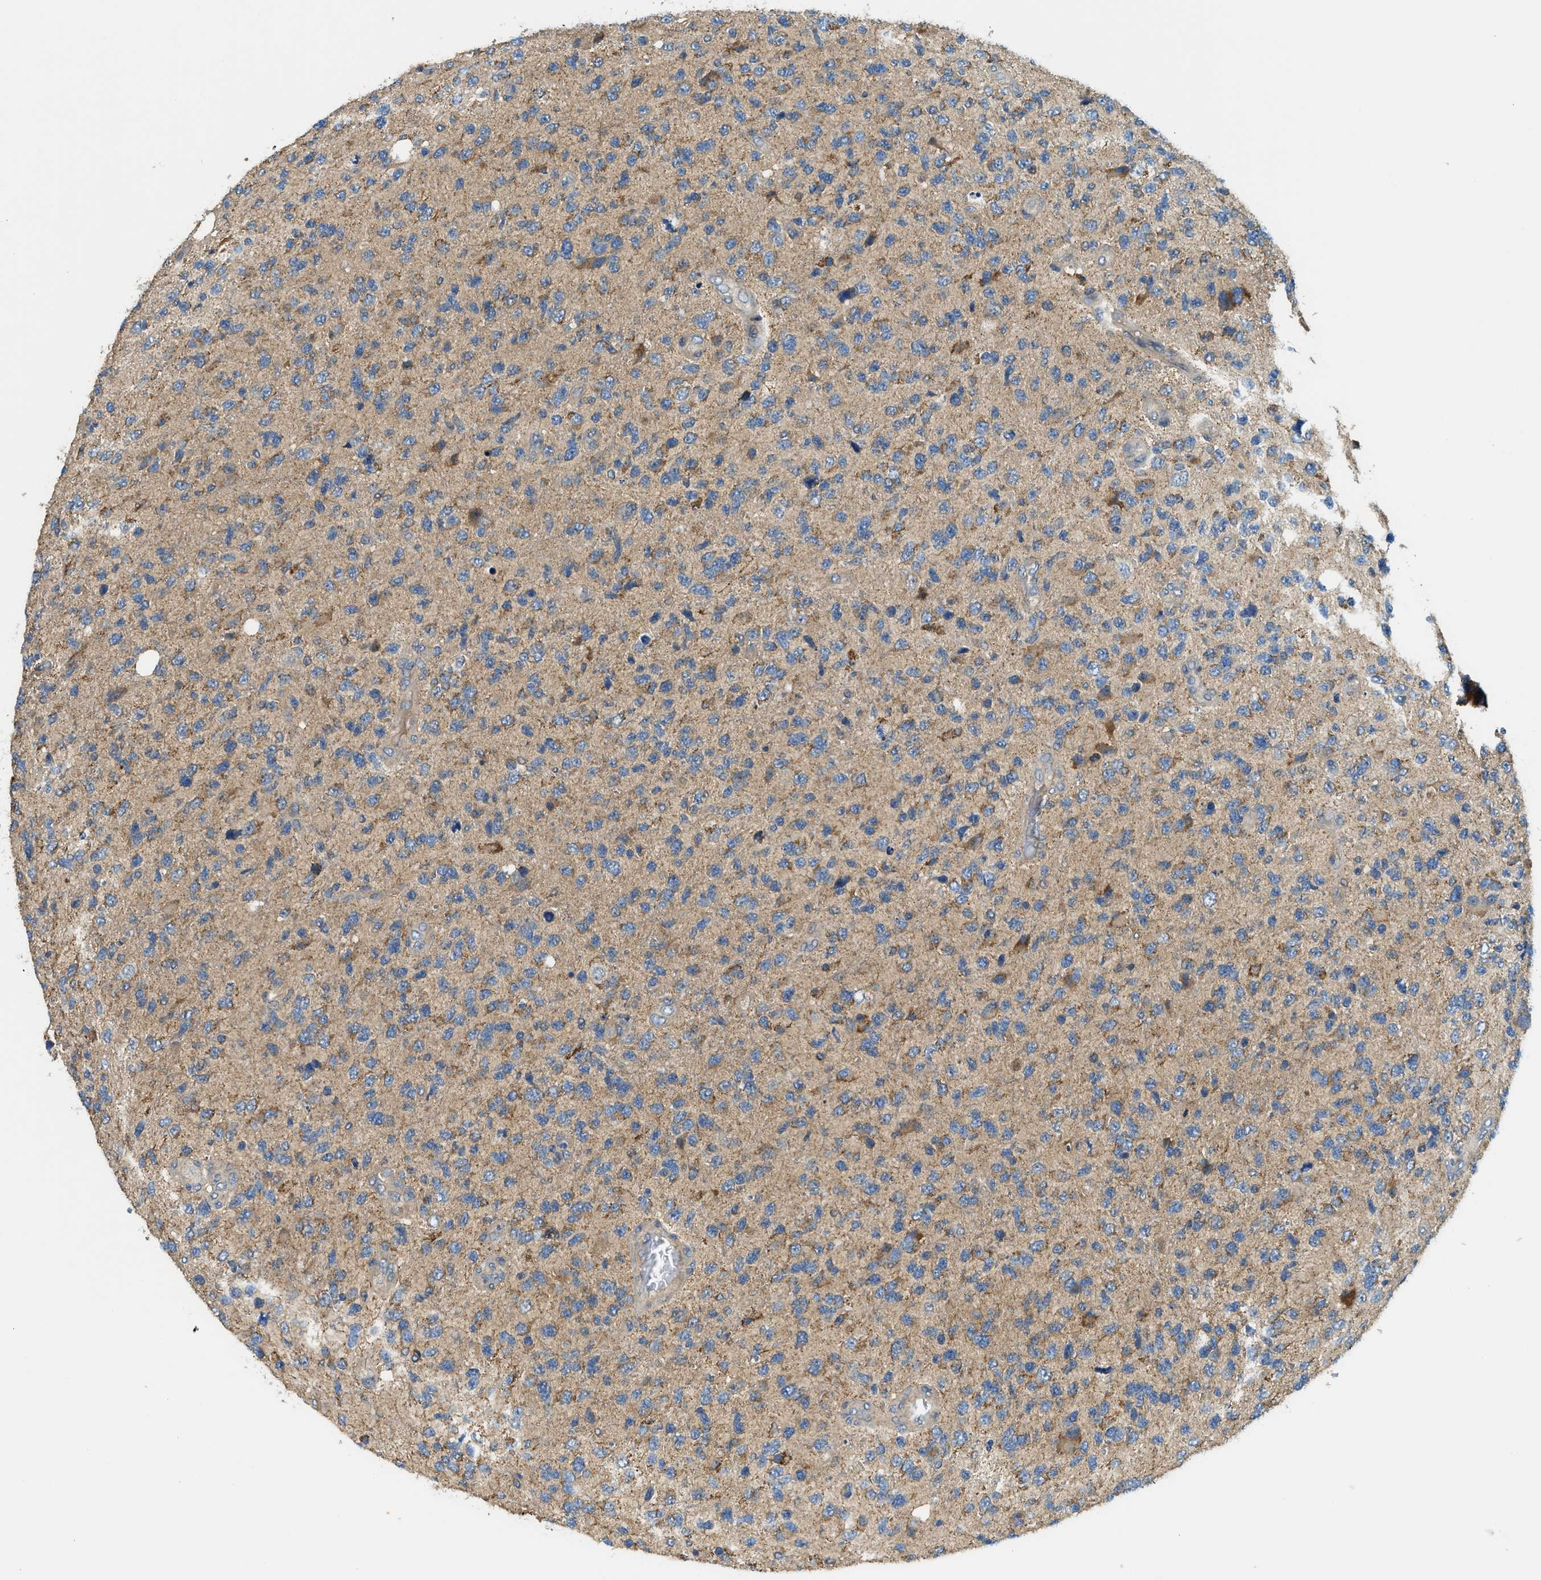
{"staining": {"intensity": "weak", "quantity": ">75%", "location": "cytoplasmic/membranous"}, "tissue": "glioma", "cell_type": "Tumor cells", "image_type": "cancer", "snomed": [{"axis": "morphology", "description": "Glioma, malignant, High grade"}, {"axis": "topography", "description": "Brain"}], "caption": "About >75% of tumor cells in malignant high-grade glioma display weak cytoplasmic/membranous protein staining as visualized by brown immunohistochemical staining.", "gene": "KCNK1", "patient": {"sex": "female", "age": 58}}